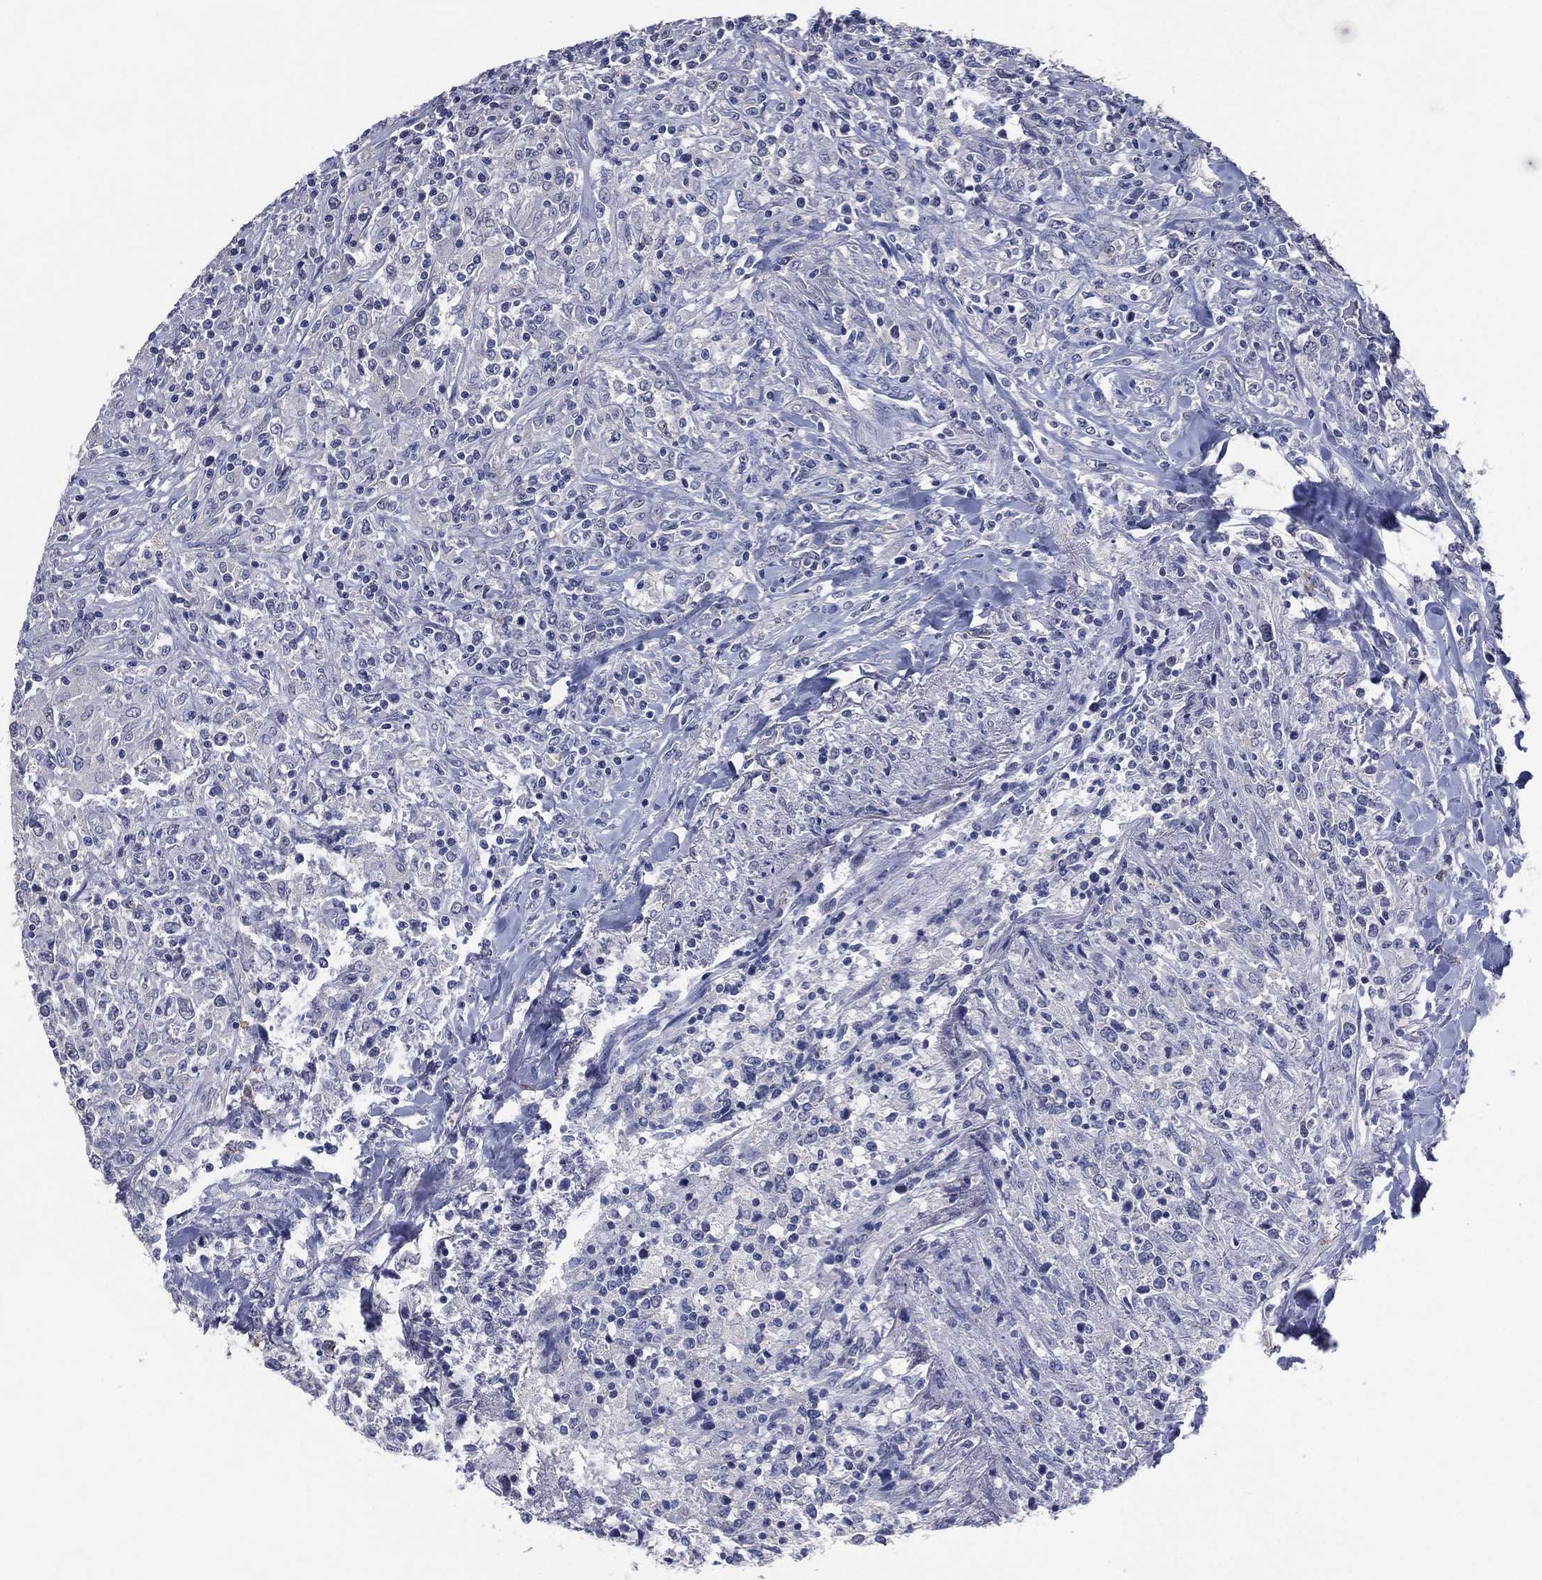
{"staining": {"intensity": "negative", "quantity": "none", "location": "none"}, "tissue": "lymphoma", "cell_type": "Tumor cells", "image_type": "cancer", "snomed": [{"axis": "morphology", "description": "Malignant lymphoma, non-Hodgkin's type, High grade"}, {"axis": "topography", "description": "Lung"}], "caption": "The IHC histopathology image has no significant expression in tumor cells of lymphoma tissue.", "gene": "FSCN2", "patient": {"sex": "male", "age": 79}}